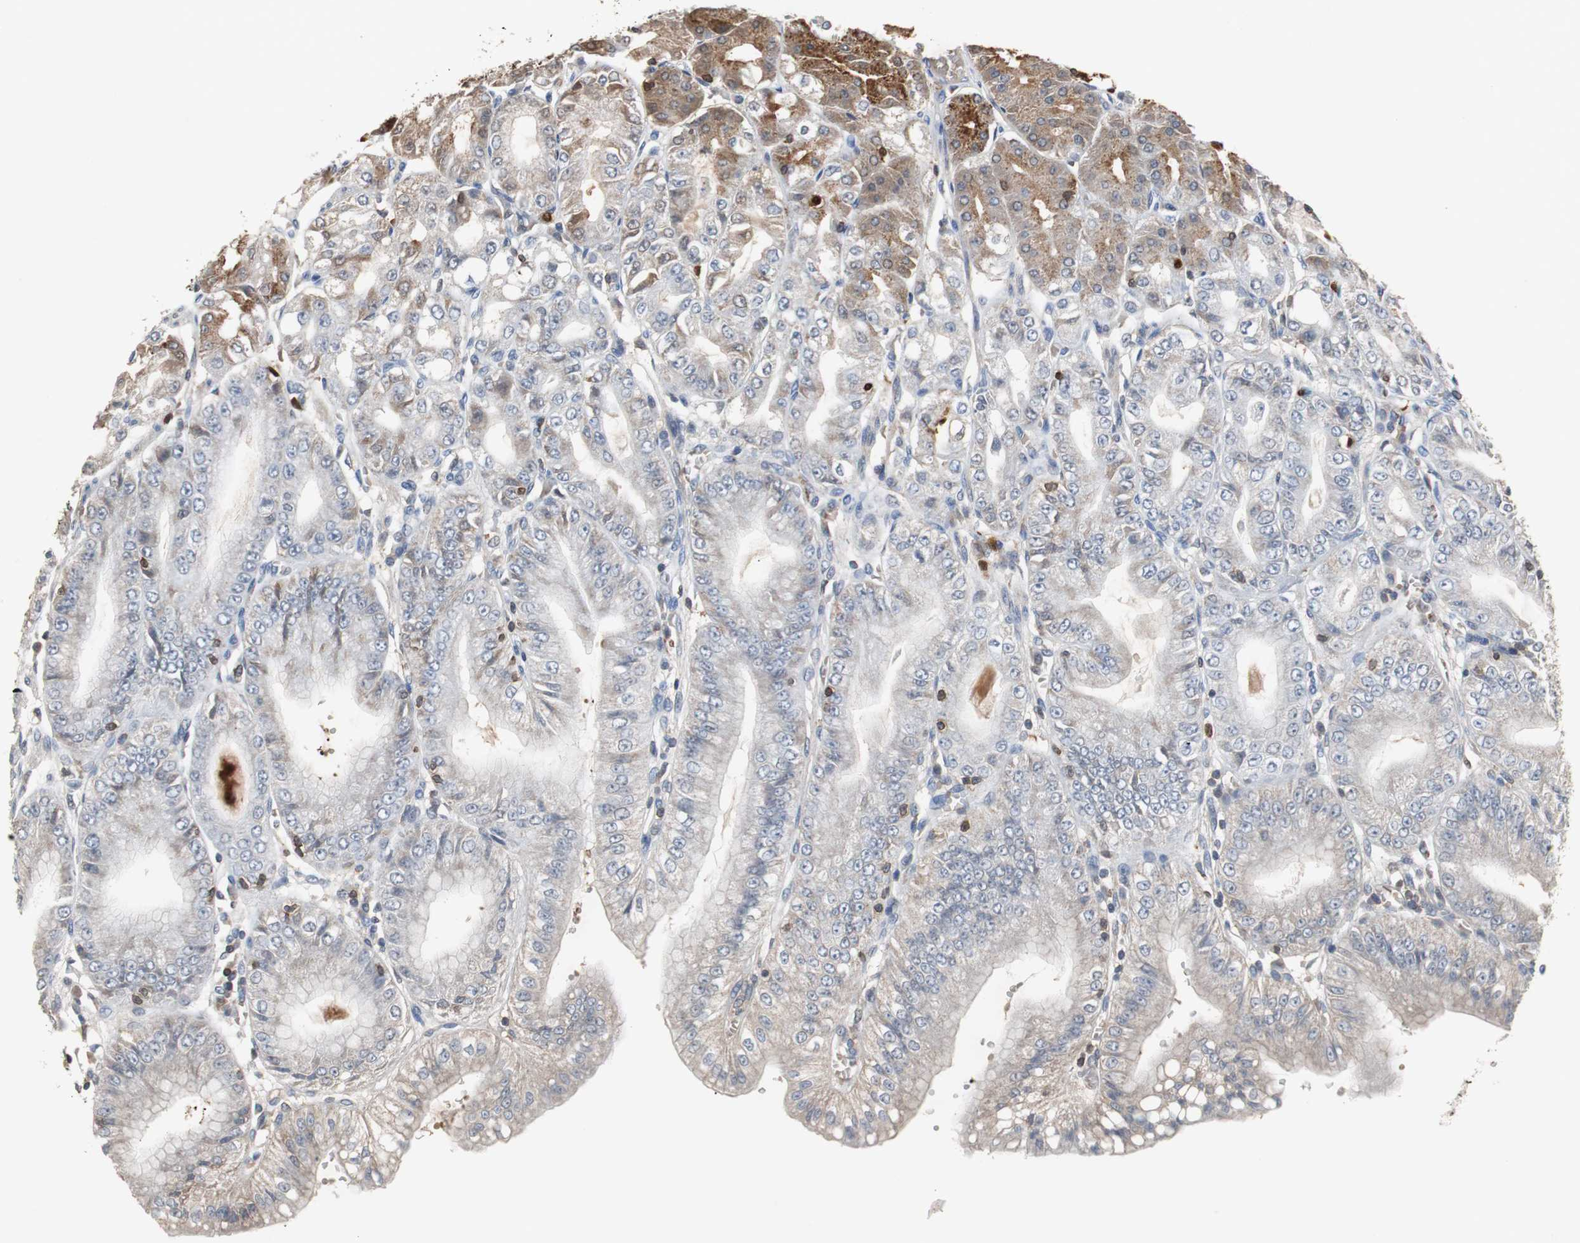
{"staining": {"intensity": "moderate", "quantity": "<25%", "location": "cytoplasmic/membranous"}, "tissue": "stomach", "cell_type": "Glandular cells", "image_type": "normal", "snomed": [{"axis": "morphology", "description": "Normal tissue, NOS"}, {"axis": "topography", "description": "Stomach, lower"}], "caption": "Unremarkable stomach displays moderate cytoplasmic/membranous expression in approximately <25% of glandular cells, visualized by immunohistochemistry. (DAB IHC, brown staining for protein, blue staining for nuclei).", "gene": "CALB2", "patient": {"sex": "male", "age": 71}}